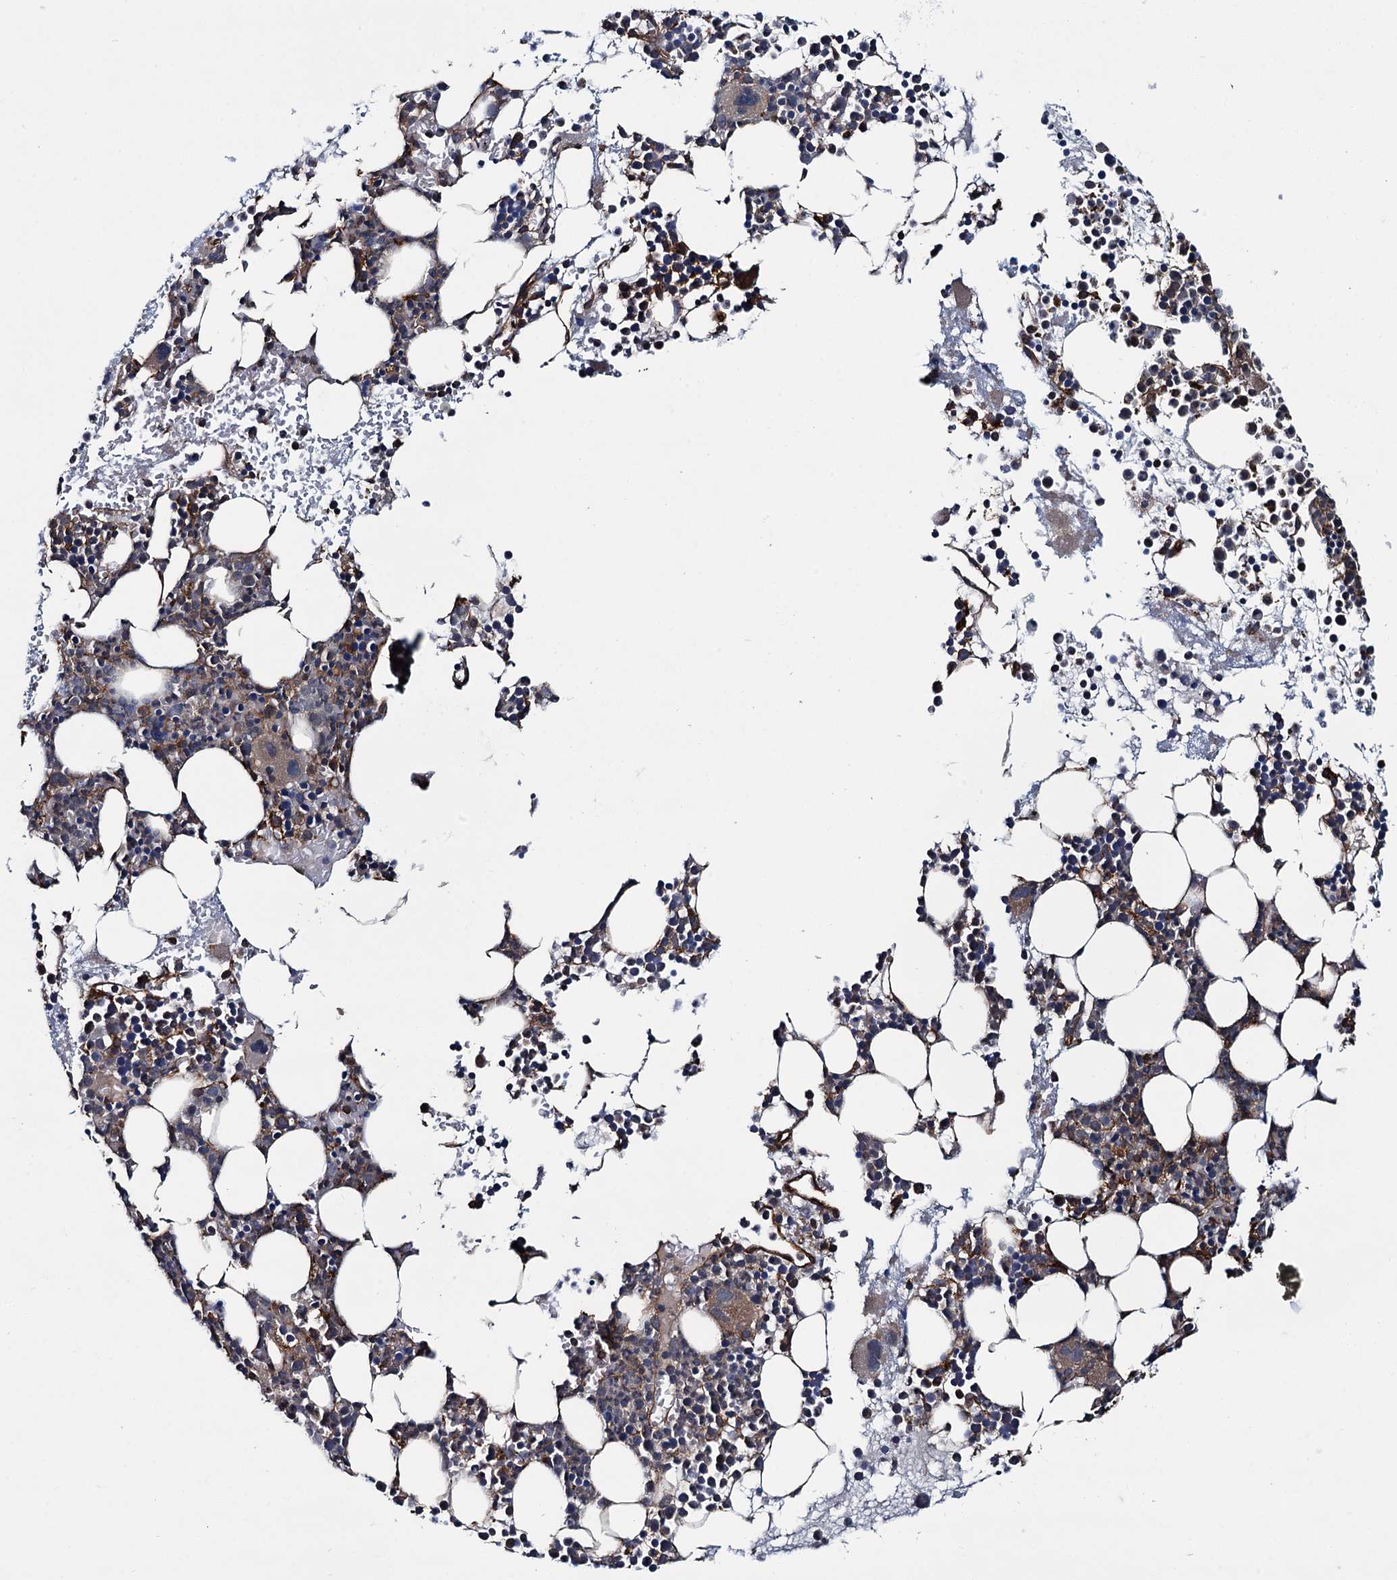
{"staining": {"intensity": "moderate", "quantity": "<25%", "location": "cytoplasmic/membranous"}, "tissue": "bone marrow", "cell_type": "Hematopoietic cells", "image_type": "normal", "snomed": [{"axis": "morphology", "description": "Normal tissue, NOS"}, {"axis": "topography", "description": "Bone marrow"}], "caption": "This is a photomicrograph of immunohistochemistry staining of benign bone marrow, which shows moderate expression in the cytoplasmic/membranous of hematopoietic cells.", "gene": "ZFYVE19", "patient": {"sex": "female", "age": 76}}